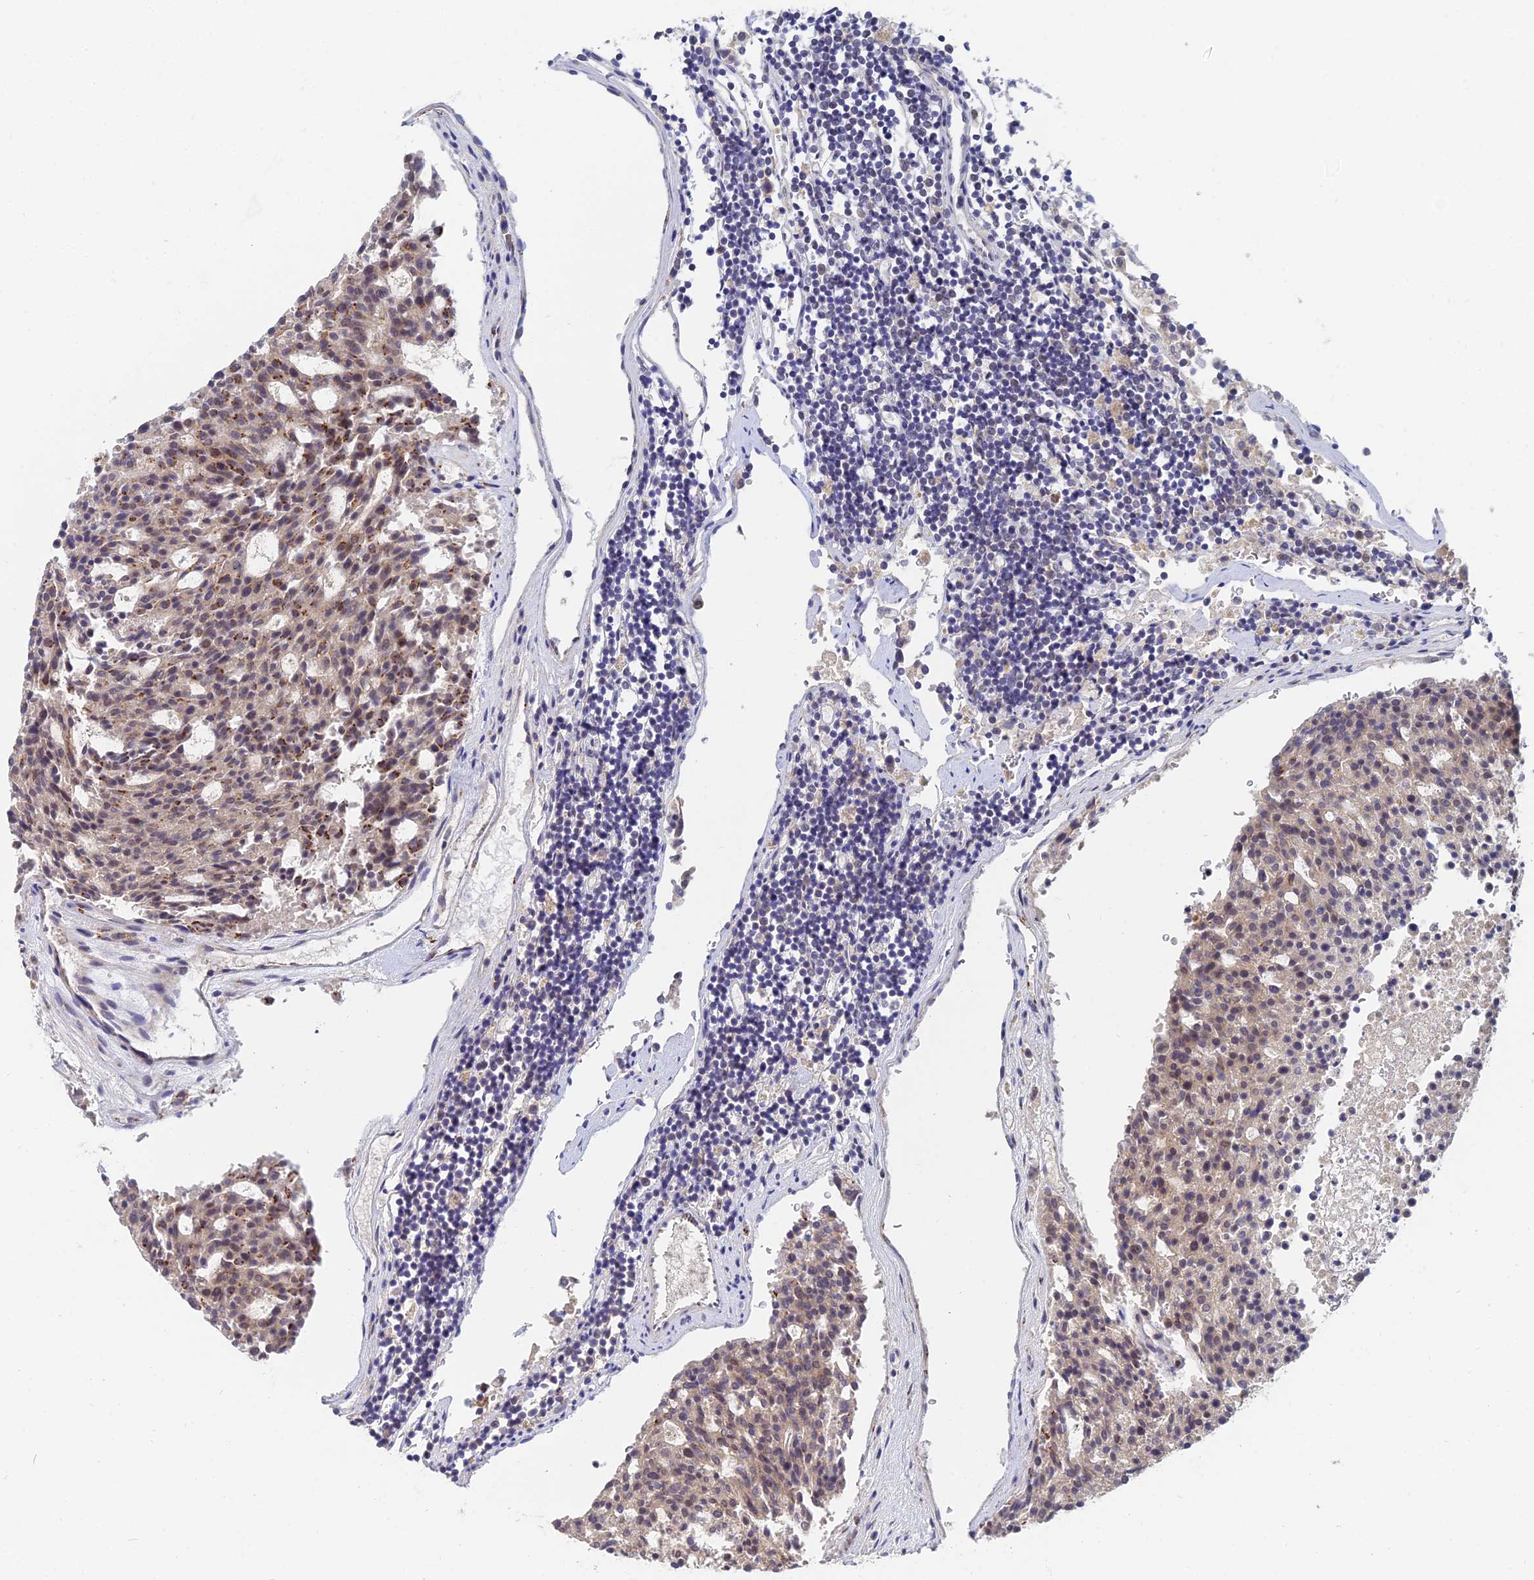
{"staining": {"intensity": "moderate", "quantity": ">75%", "location": "cytoplasmic/membranous,nuclear"}, "tissue": "carcinoid", "cell_type": "Tumor cells", "image_type": "cancer", "snomed": [{"axis": "morphology", "description": "Carcinoid, malignant, NOS"}, {"axis": "topography", "description": "Pancreas"}], "caption": "About >75% of tumor cells in carcinoid (malignant) demonstrate moderate cytoplasmic/membranous and nuclear protein expression as visualized by brown immunohistochemical staining.", "gene": "THOC3", "patient": {"sex": "female", "age": 54}}